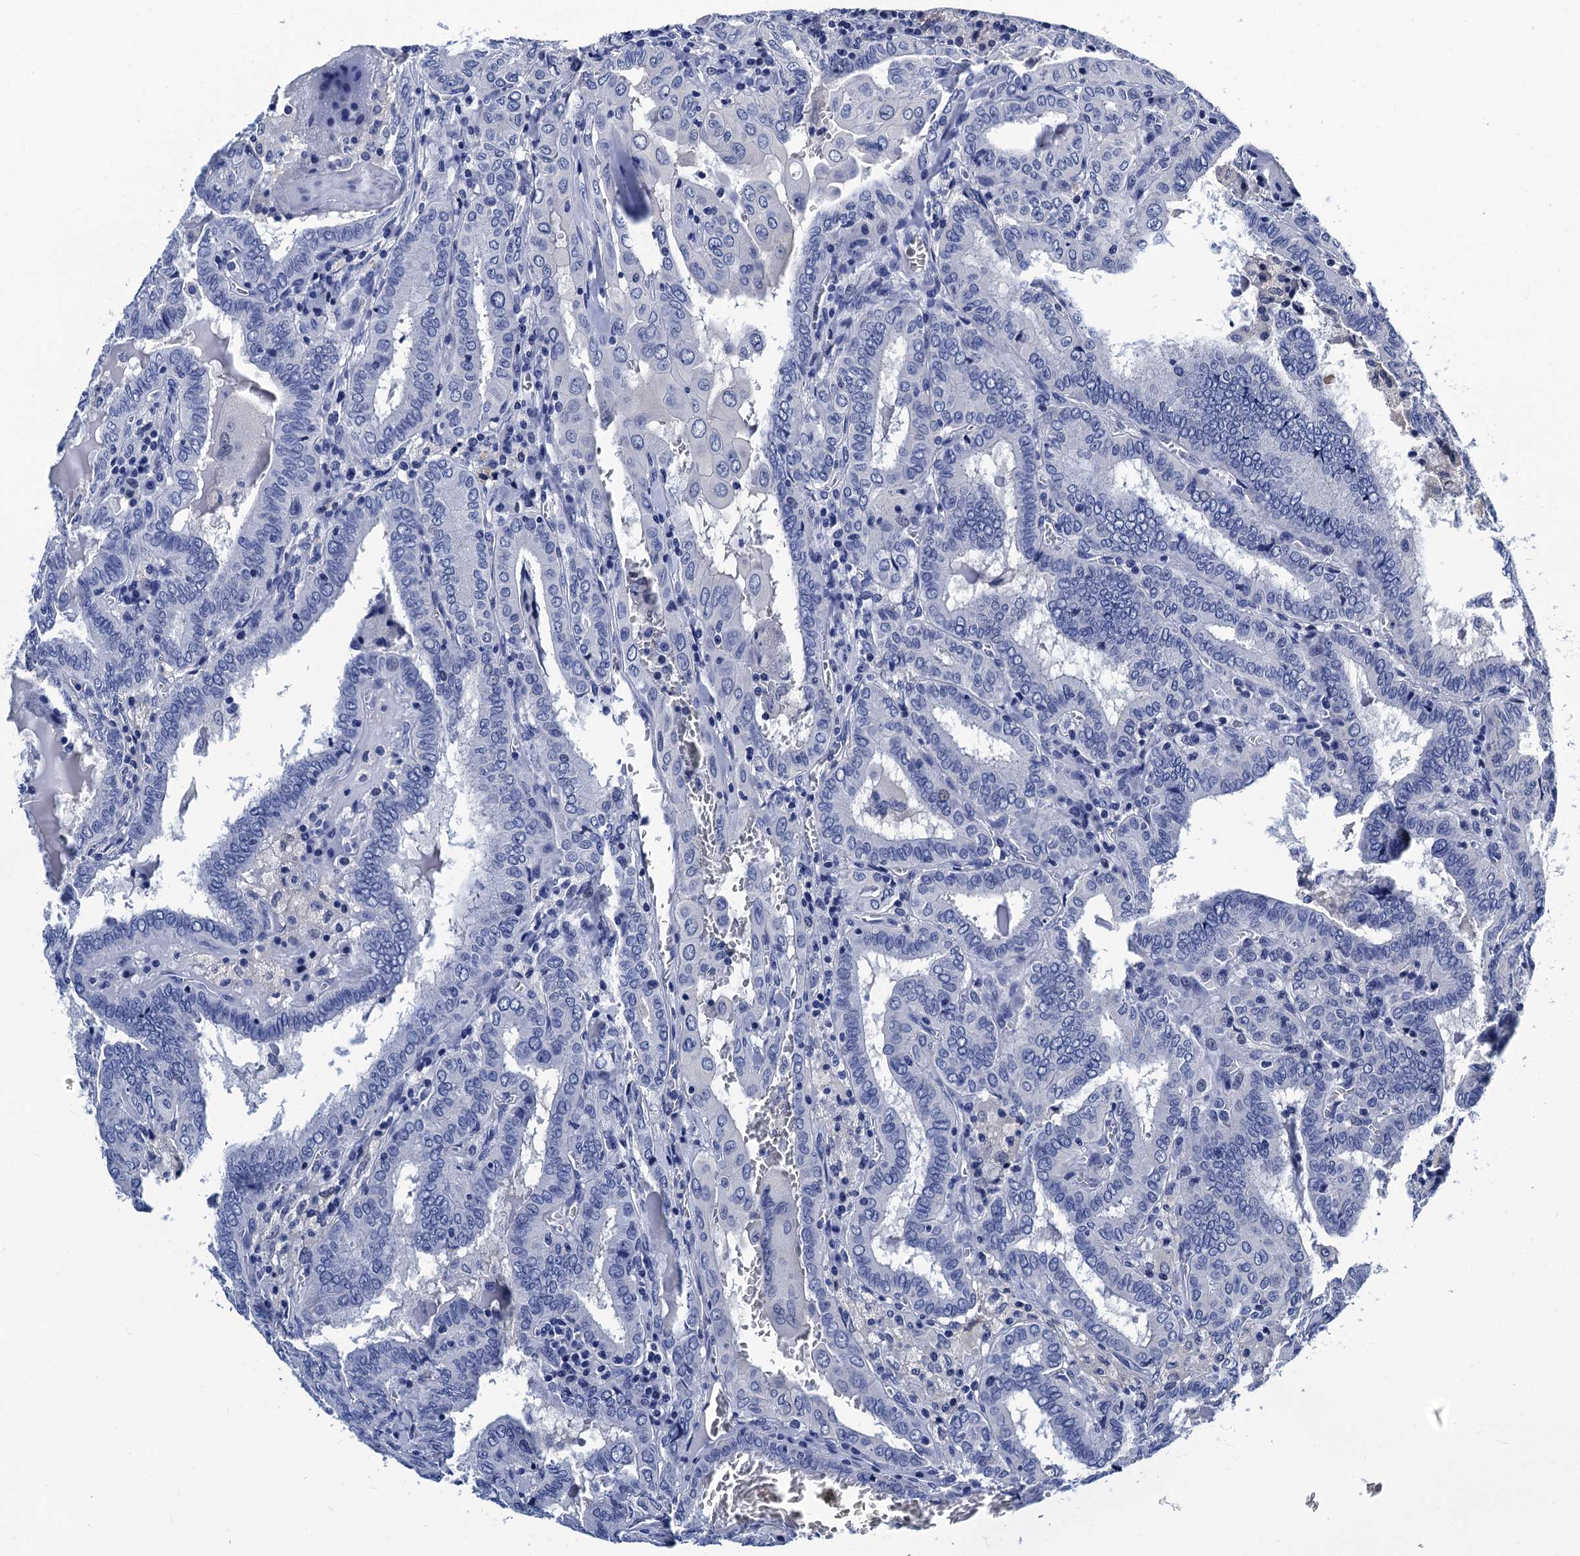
{"staining": {"intensity": "negative", "quantity": "none", "location": "none"}, "tissue": "thyroid cancer", "cell_type": "Tumor cells", "image_type": "cancer", "snomed": [{"axis": "morphology", "description": "Papillary adenocarcinoma, NOS"}, {"axis": "topography", "description": "Thyroid gland"}], "caption": "Immunohistochemistry (IHC) photomicrograph of neoplastic tissue: thyroid cancer (papillary adenocarcinoma) stained with DAB displays no significant protein staining in tumor cells. (DAB (3,3'-diaminobenzidine) immunohistochemistry with hematoxylin counter stain).", "gene": "LRRC30", "patient": {"sex": "female", "age": 72}}